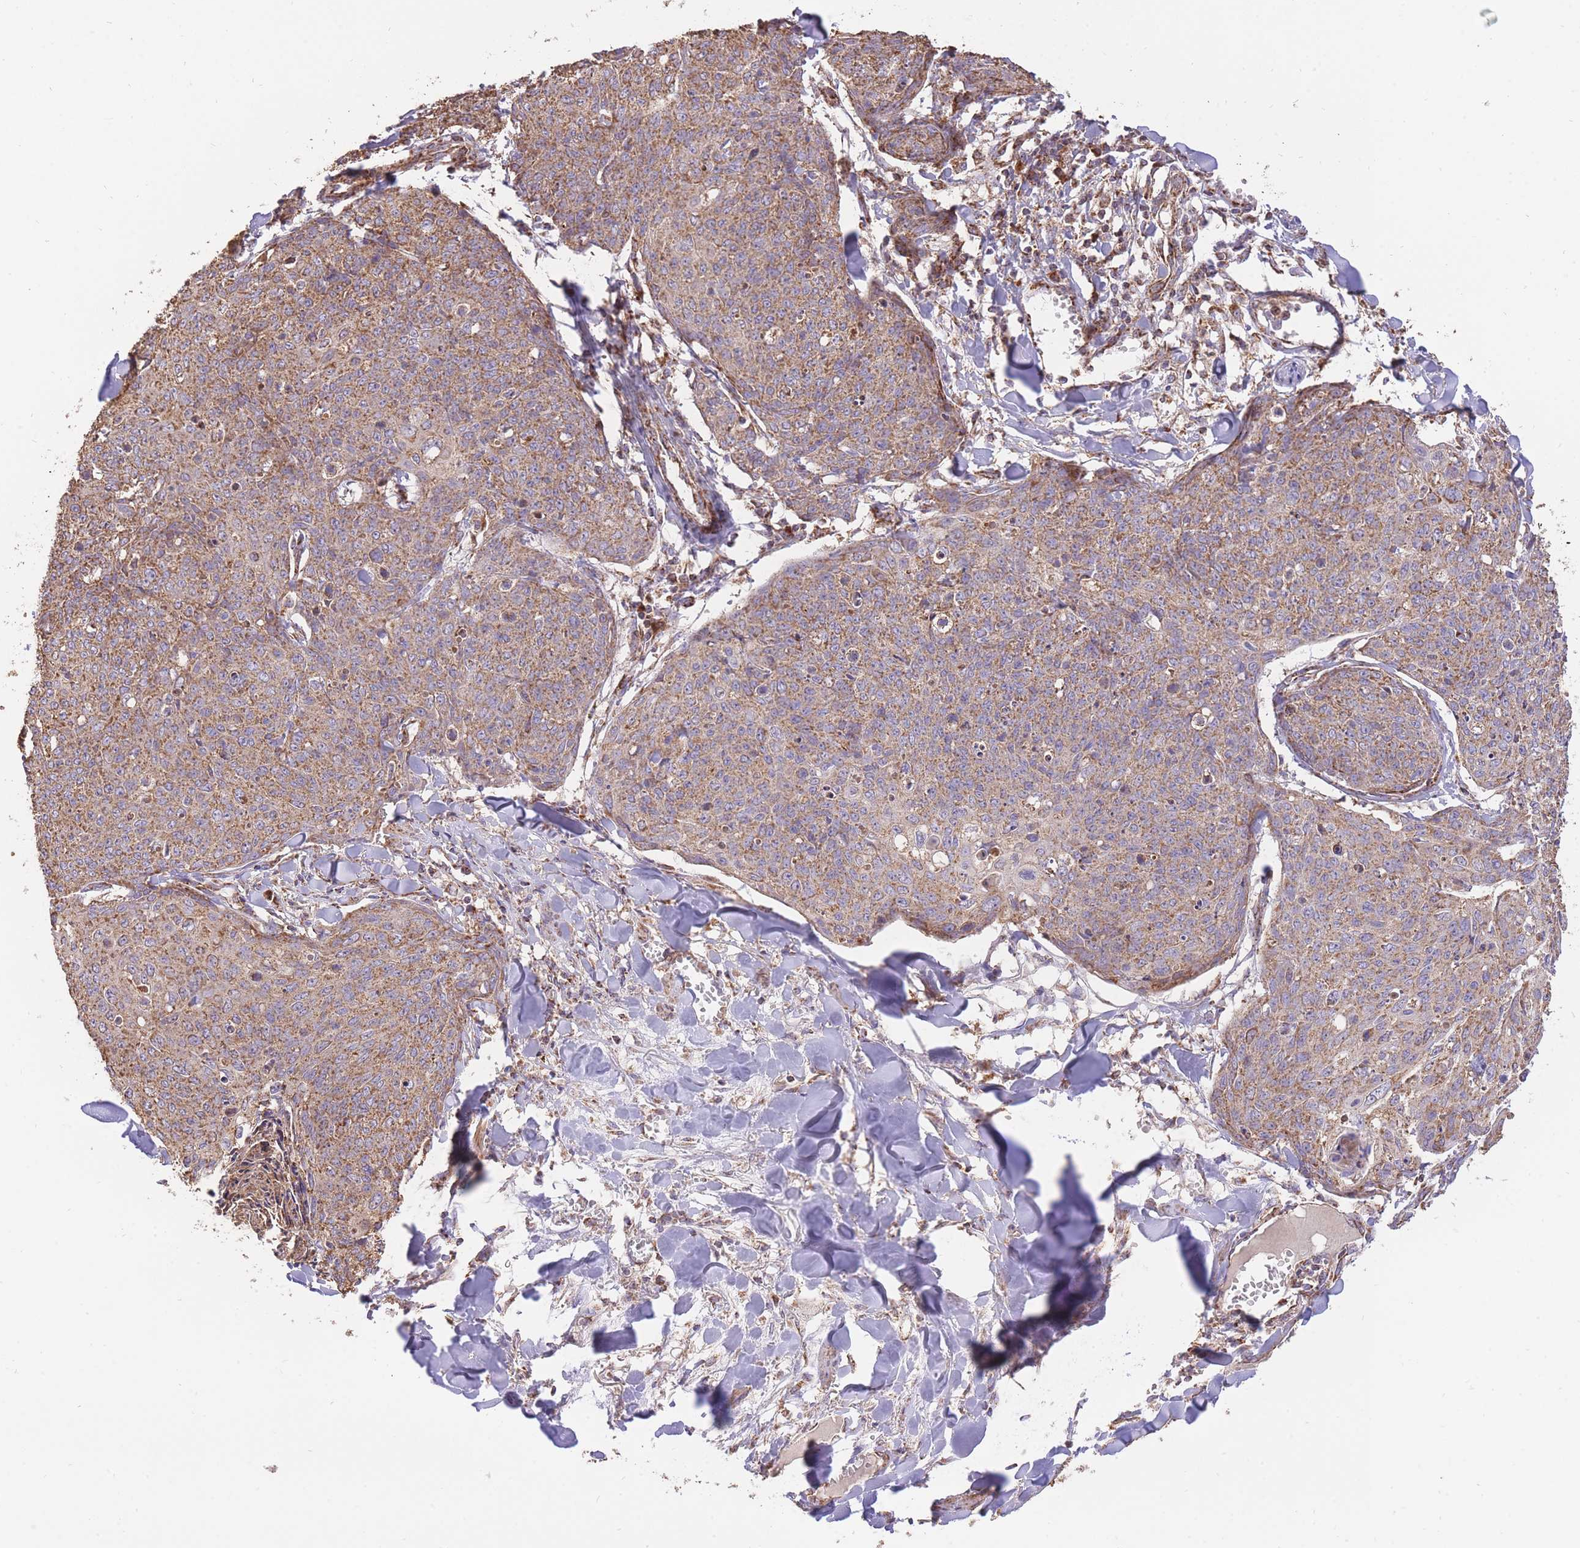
{"staining": {"intensity": "moderate", "quantity": ">75%", "location": "cytoplasmic/membranous"}, "tissue": "skin cancer", "cell_type": "Tumor cells", "image_type": "cancer", "snomed": [{"axis": "morphology", "description": "Squamous cell carcinoma, NOS"}, {"axis": "topography", "description": "Skin"}, {"axis": "topography", "description": "Vulva"}], "caption": "Brown immunohistochemical staining in squamous cell carcinoma (skin) displays moderate cytoplasmic/membranous positivity in about >75% of tumor cells. The staining was performed using DAB to visualize the protein expression in brown, while the nuclei were stained in blue with hematoxylin (Magnification: 20x).", "gene": "PREP", "patient": {"sex": "female", "age": 85}}